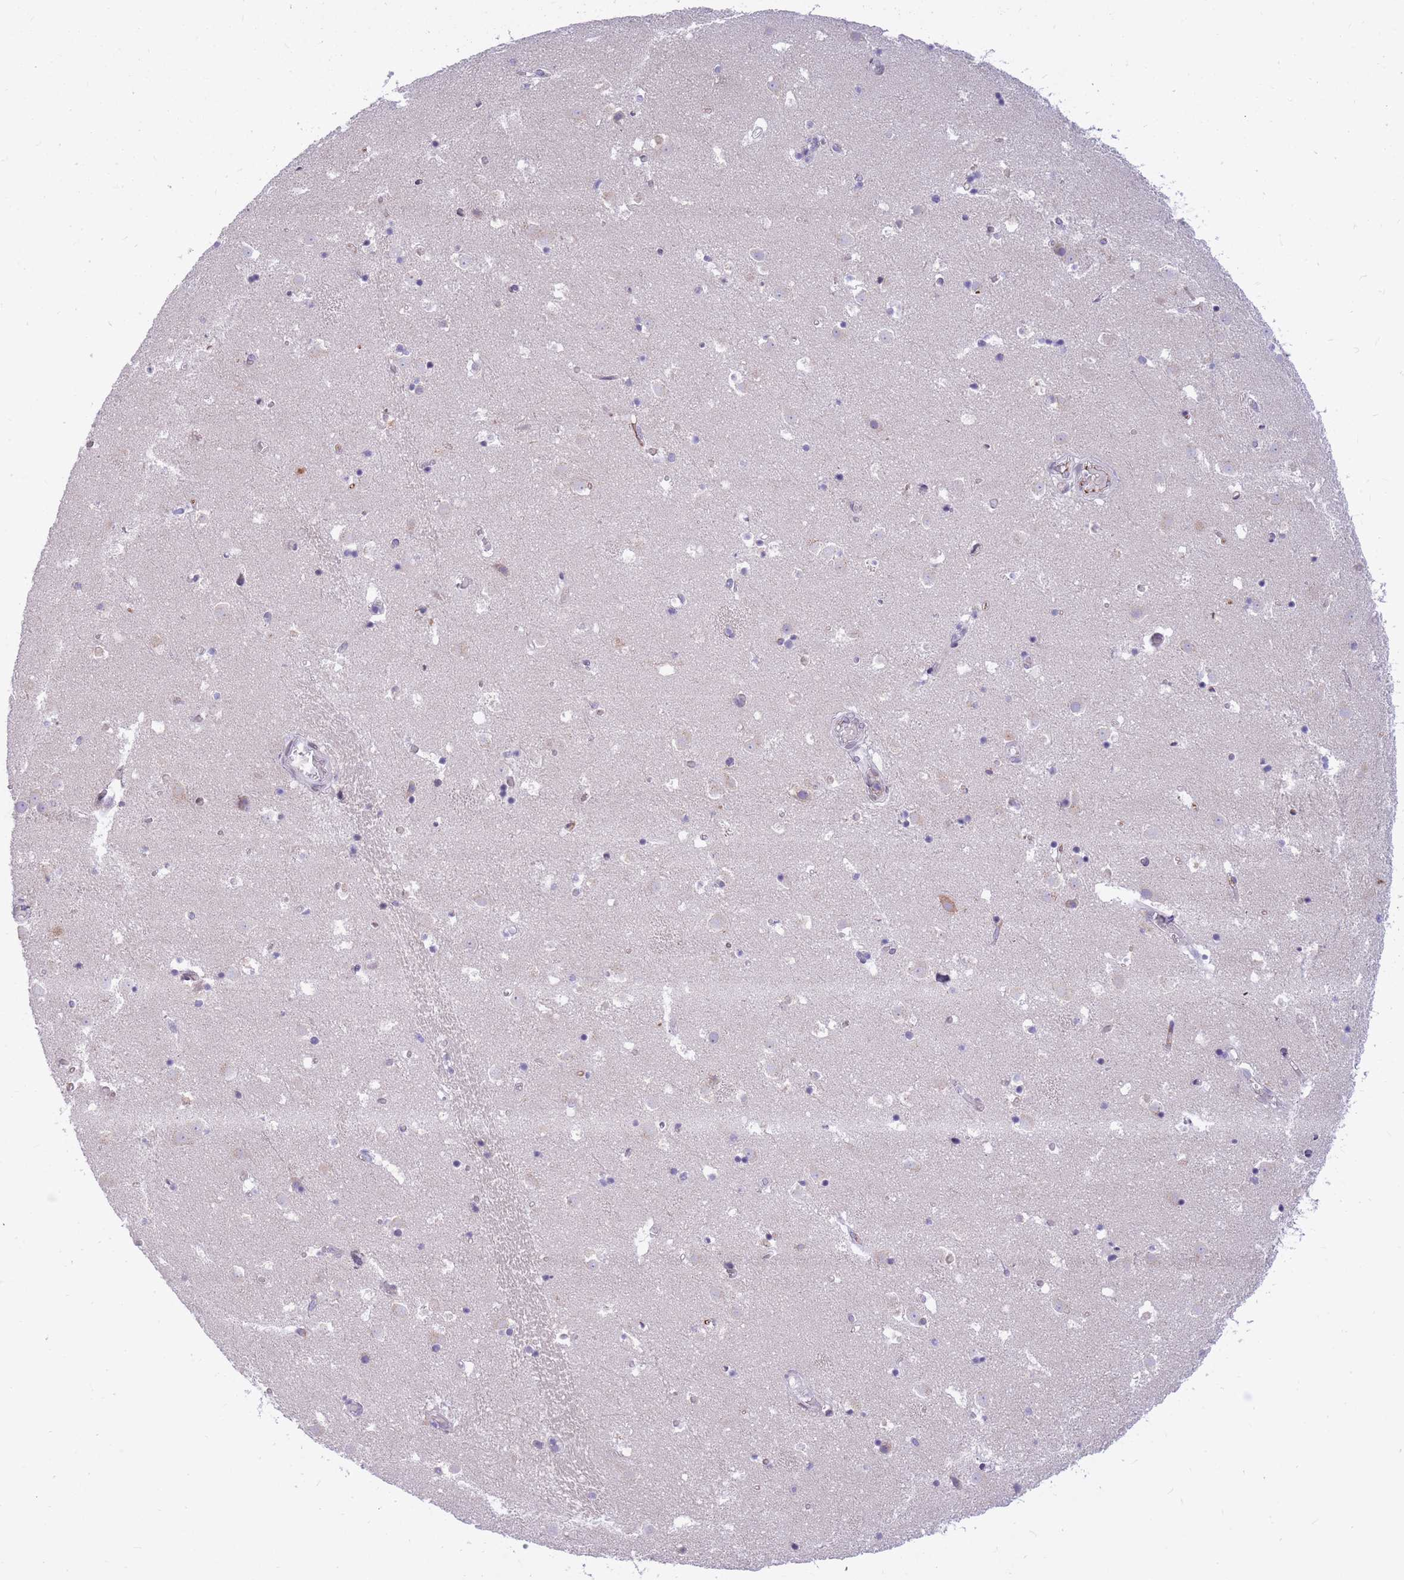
{"staining": {"intensity": "weak", "quantity": "25%-75%", "location": "nuclear"}, "tissue": "caudate", "cell_type": "Glial cells", "image_type": "normal", "snomed": [{"axis": "morphology", "description": "Normal tissue, NOS"}, {"axis": "topography", "description": "Lateral ventricle wall"}], "caption": "This micrograph exhibits benign caudate stained with immunohistochemistry to label a protein in brown. The nuclear of glial cells show weak positivity for the protein. Nuclei are counter-stained blue.", "gene": "HOOK2", "patient": {"sex": "male", "age": 25}}